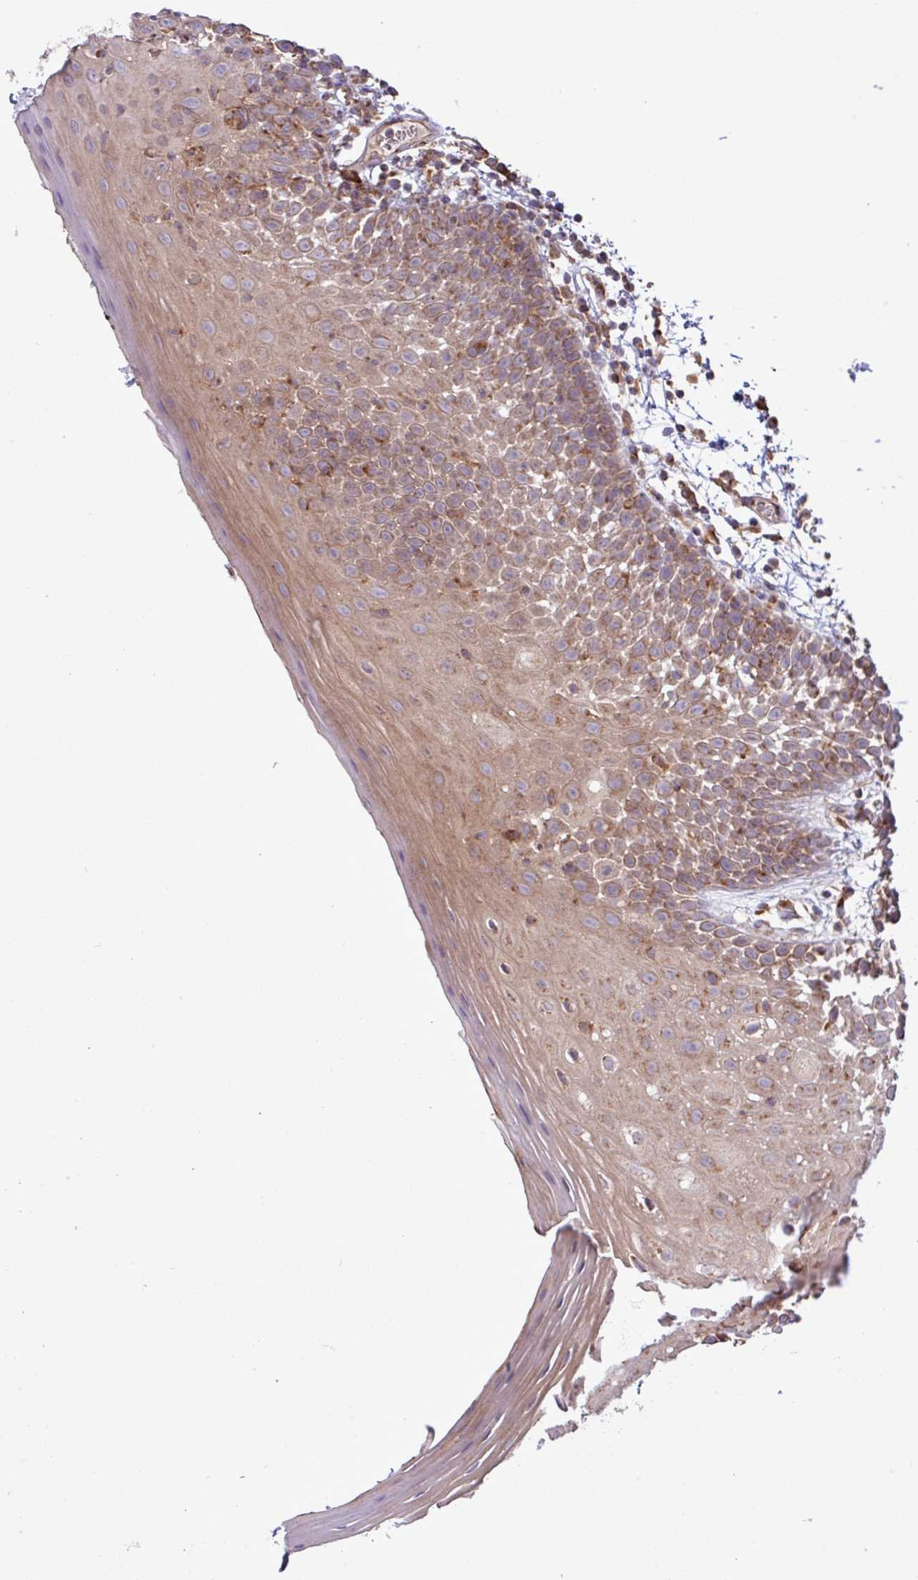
{"staining": {"intensity": "moderate", "quantity": ">75%", "location": "cytoplasmic/membranous"}, "tissue": "oral mucosa", "cell_type": "Squamous epithelial cells", "image_type": "normal", "snomed": [{"axis": "morphology", "description": "Normal tissue, NOS"}, {"axis": "morphology", "description": "Squamous cell carcinoma, NOS"}, {"axis": "topography", "description": "Oral tissue"}, {"axis": "topography", "description": "Tounge, NOS"}, {"axis": "topography", "description": "Head-Neck"}], "caption": "Protein analysis of unremarkable oral mucosa exhibits moderate cytoplasmic/membranous positivity in approximately >75% of squamous epithelial cells.", "gene": "RAB19", "patient": {"sex": "male", "age": 76}}